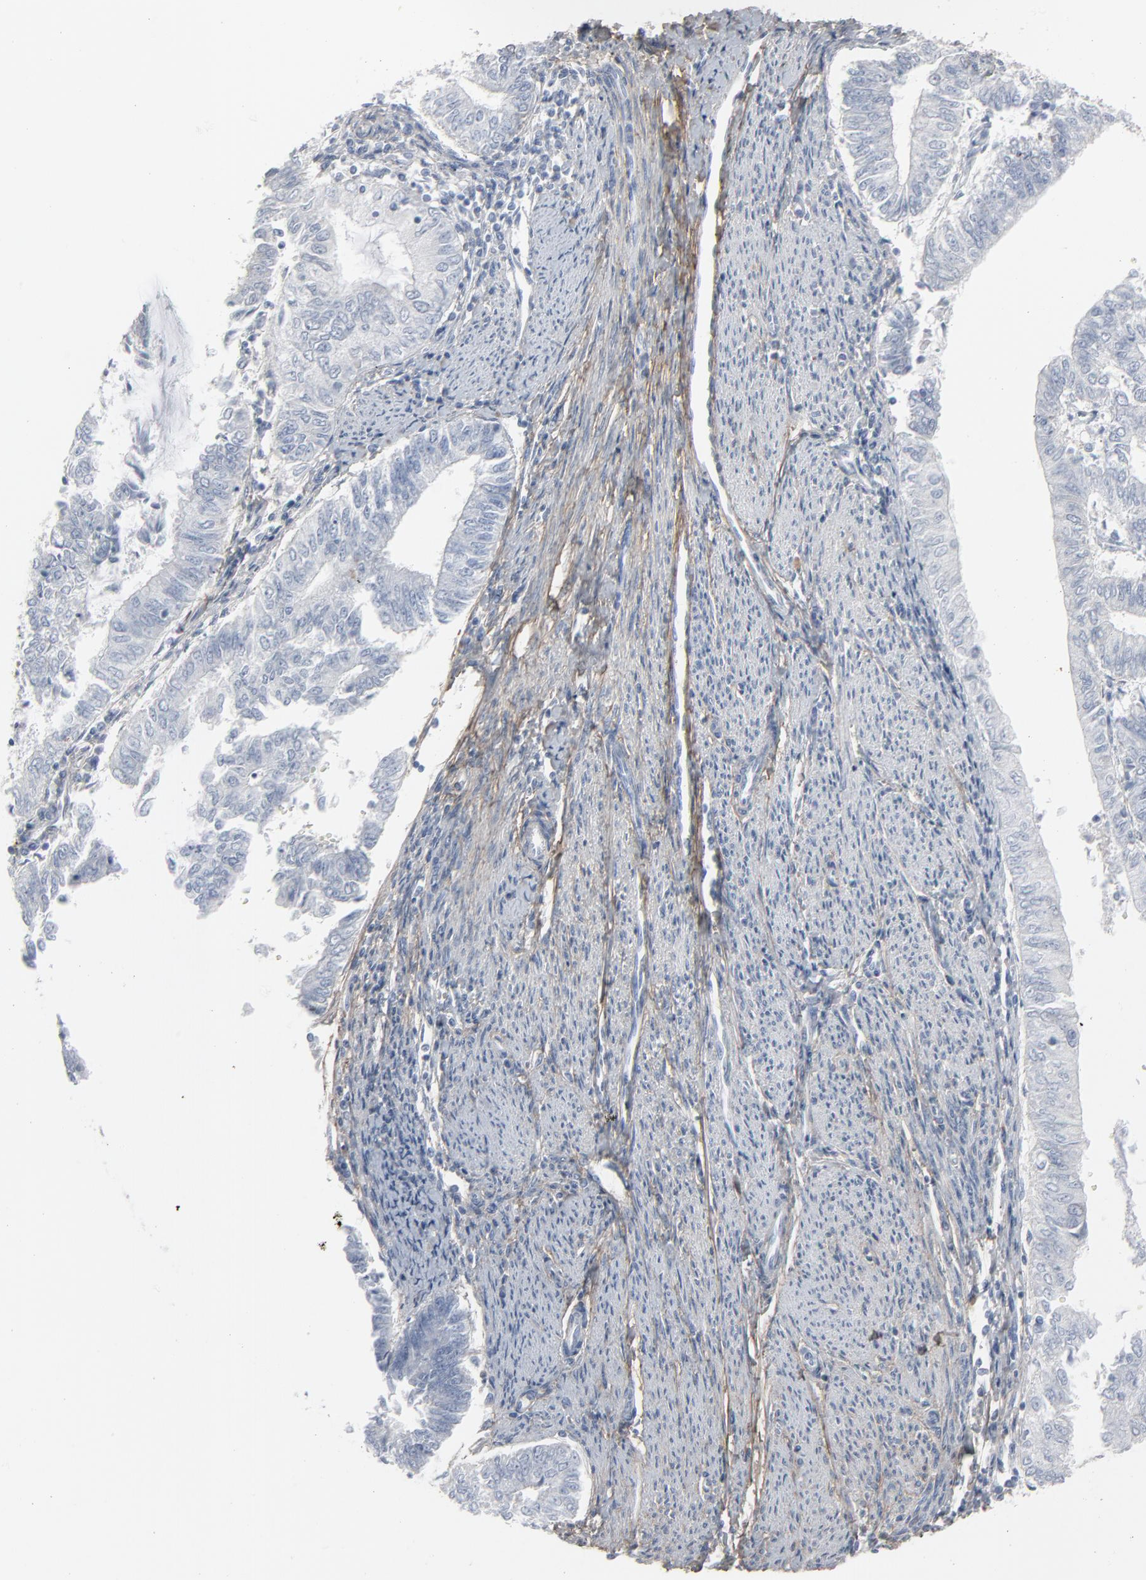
{"staining": {"intensity": "negative", "quantity": "none", "location": "none"}, "tissue": "endometrial cancer", "cell_type": "Tumor cells", "image_type": "cancer", "snomed": [{"axis": "morphology", "description": "Adenocarcinoma, NOS"}, {"axis": "topography", "description": "Endometrium"}], "caption": "Tumor cells show no significant protein expression in endometrial cancer. The staining is performed using DAB (3,3'-diaminobenzidine) brown chromogen with nuclei counter-stained in using hematoxylin.", "gene": "BGN", "patient": {"sex": "female", "age": 66}}